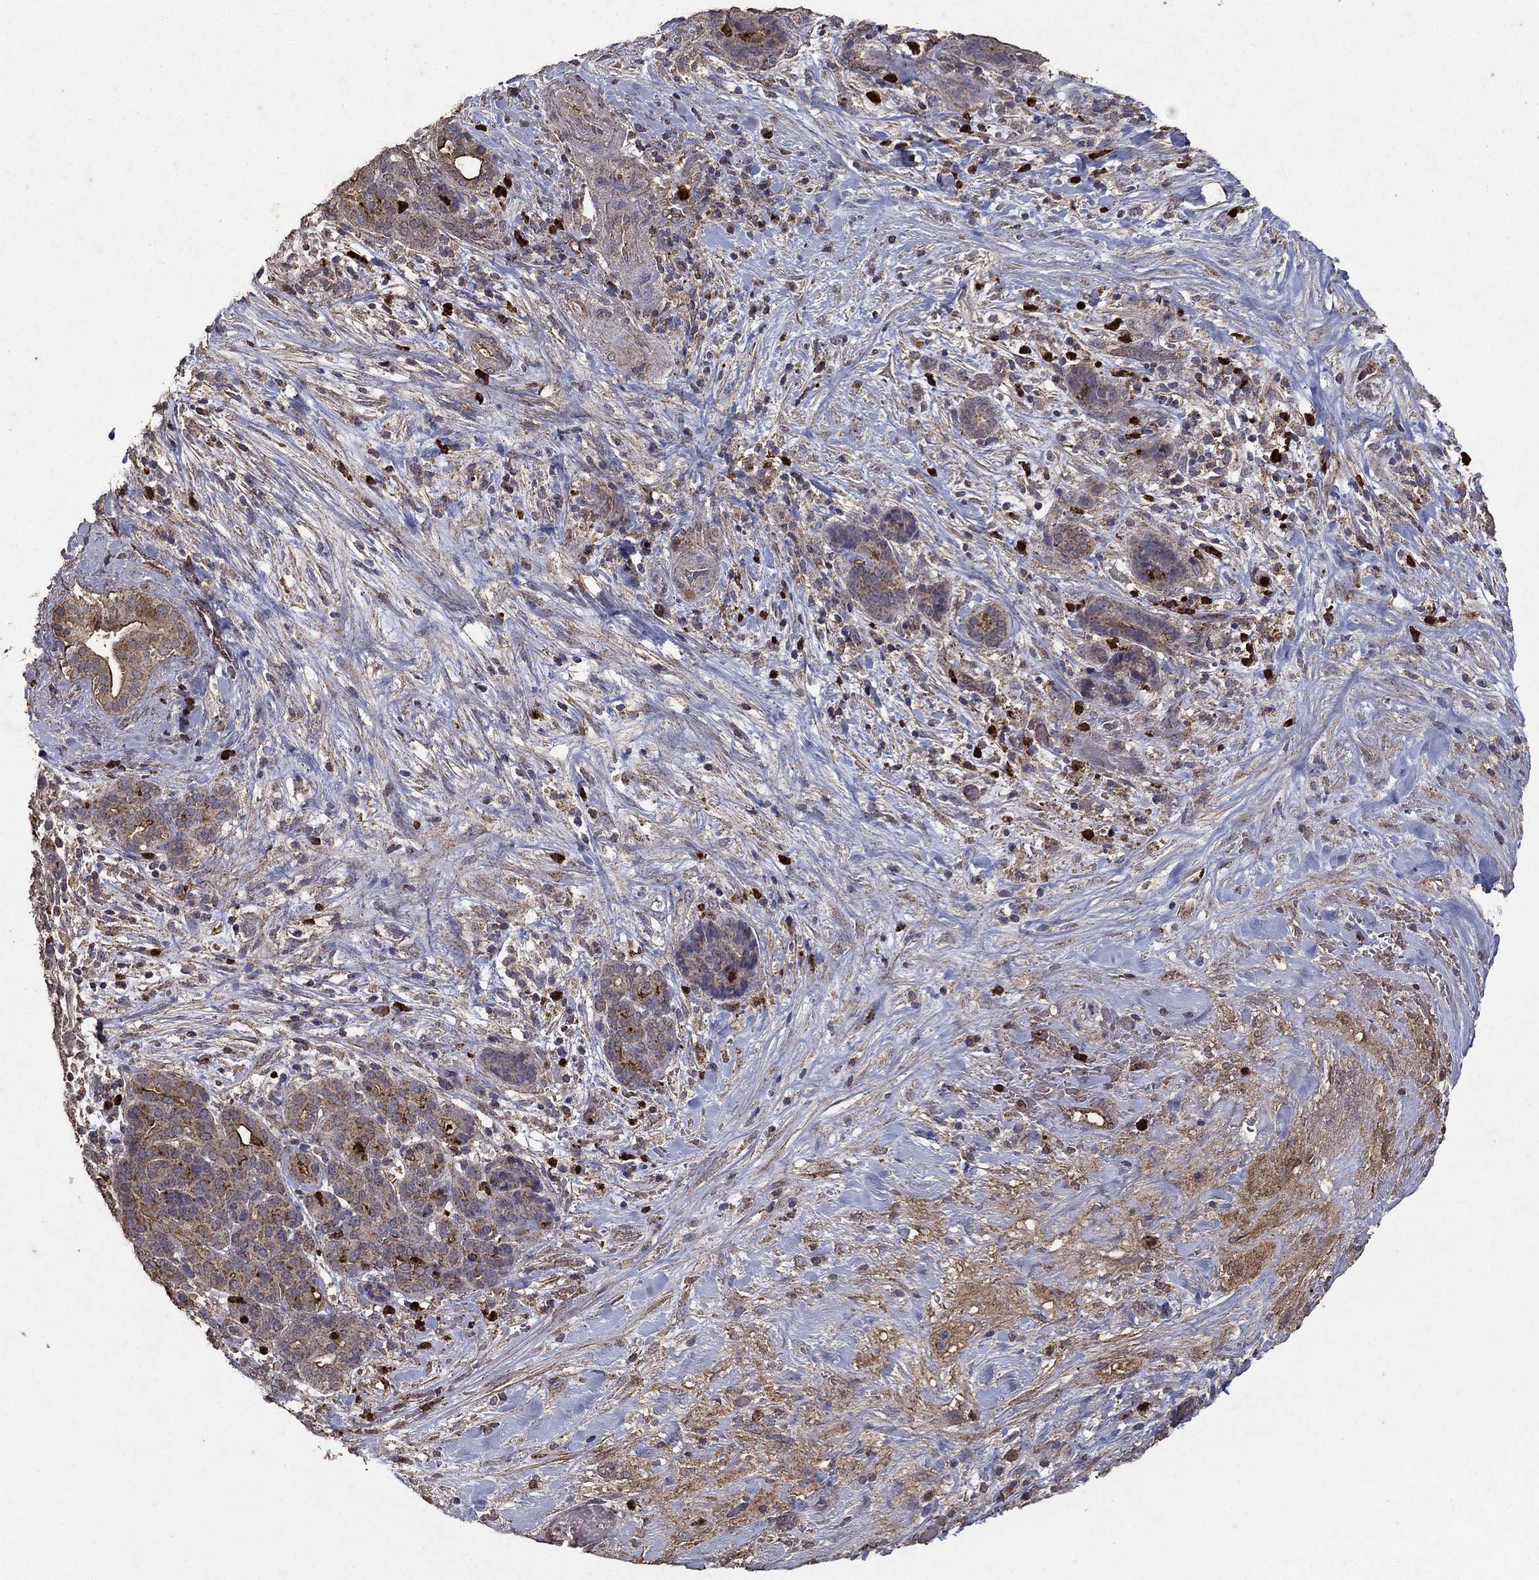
{"staining": {"intensity": "strong", "quantity": "25%-75%", "location": "cytoplasmic/membranous"}, "tissue": "pancreatic cancer", "cell_type": "Tumor cells", "image_type": "cancer", "snomed": [{"axis": "morphology", "description": "Adenocarcinoma, NOS"}, {"axis": "topography", "description": "Pancreas"}], "caption": "The image displays staining of pancreatic cancer, revealing strong cytoplasmic/membranous protein staining (brown color) within tumor cells. (Stains: DAB (3,3'-diaminobenzidine) in brown, nuclei in blue, Microscopy: brightfield microscopy at high magnification).", "gene": "CD24", "patient": {"sex": "male", "age": 44}}